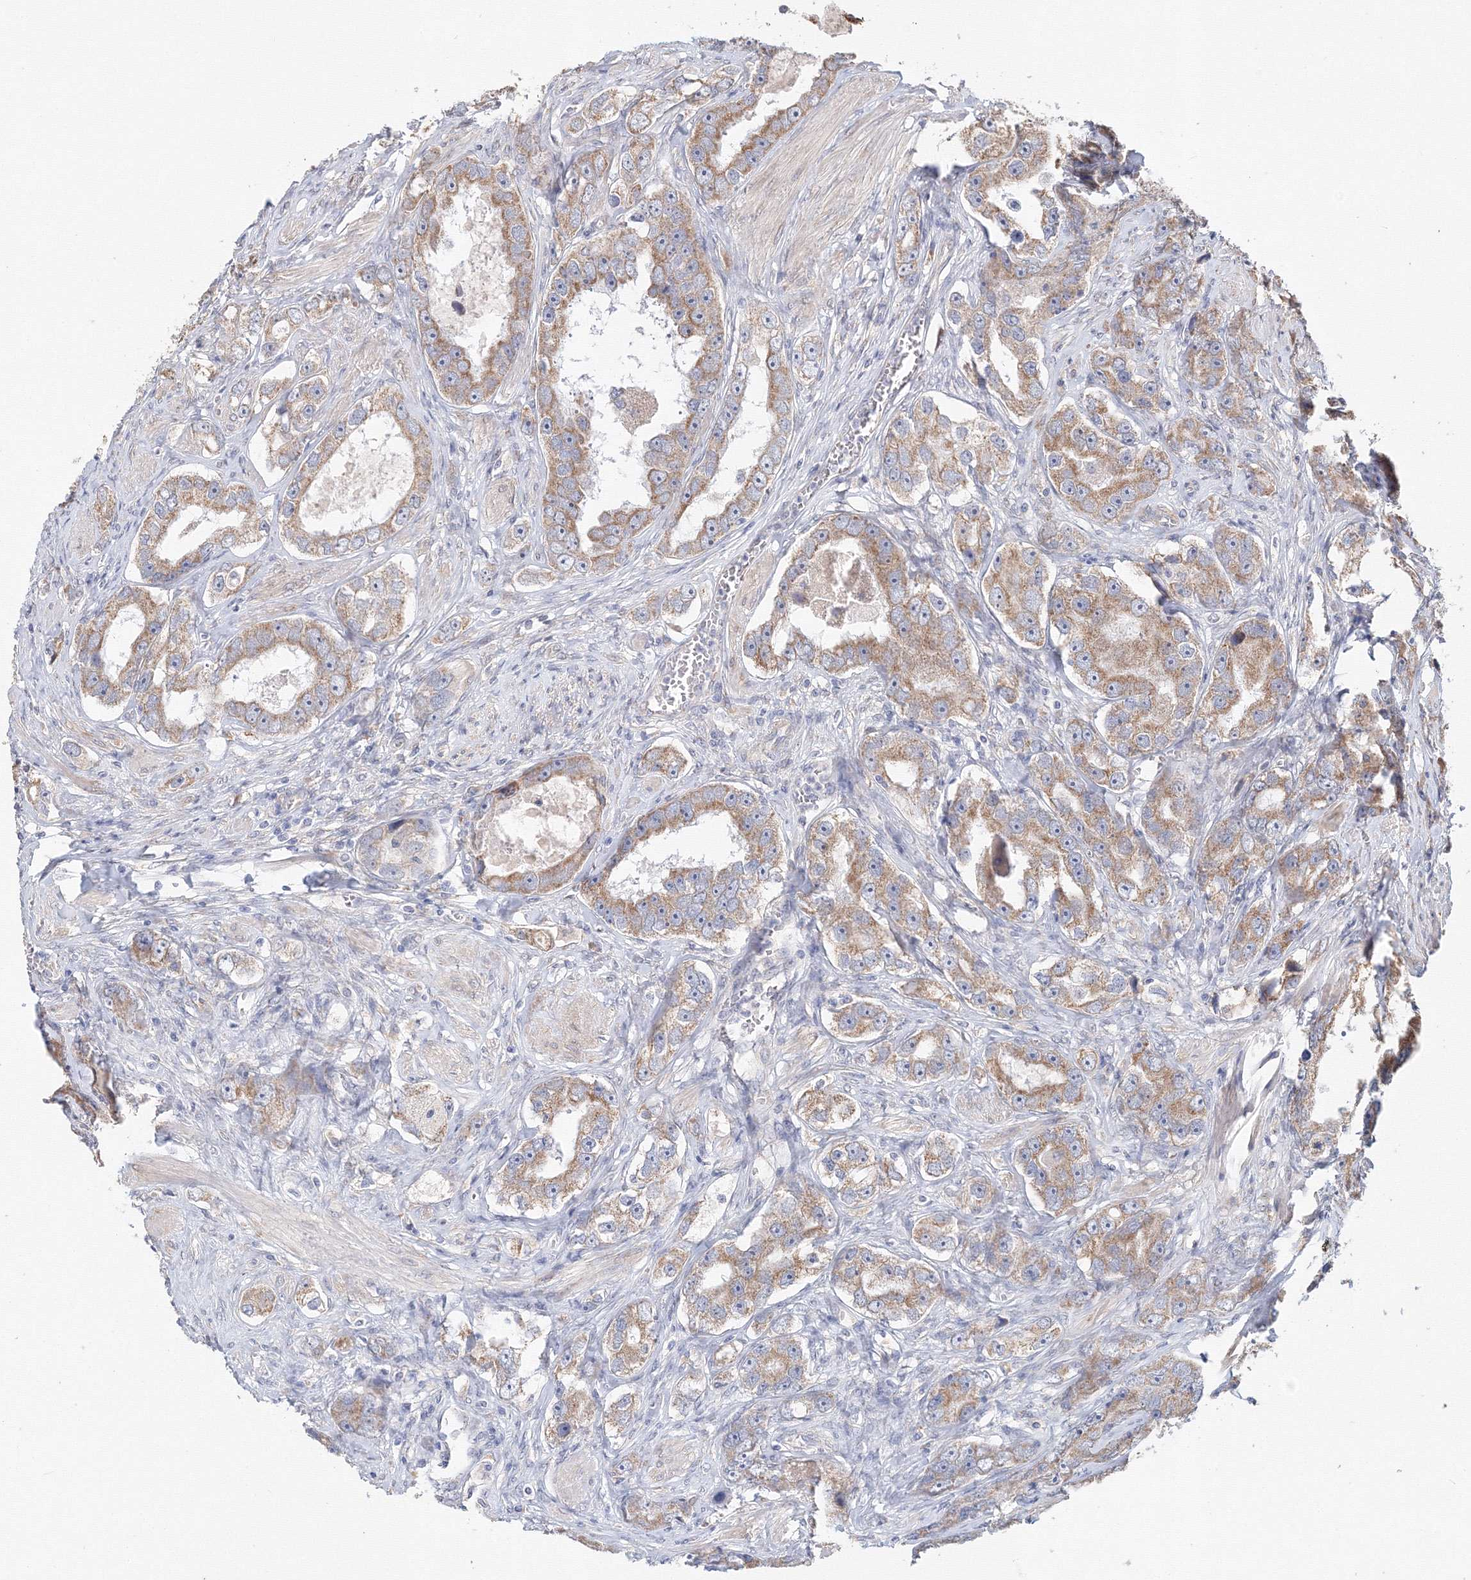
{"staining": {"intensity": "moderate", "quantity": ">75%", "location": "cytoplasmic/membranous"}, "tissue": "prostate cancer", "cell_type": "Tumor cells", "image_type": "cancer", "snomed": [{"axis": "morphology", "description": "Adenocarcinoma, High grade"}, {"axis": "topography", "description": "Prostate"}], "caption": "Protein staining of adenocarcinoma (high-grade) (prostate) tissue exhibits moderate cytoplasmic/membranous positivity in approximately >75% of tumor cells.", "gene": "DHRS12", "patient": {"sex": "male", "age": 63}}